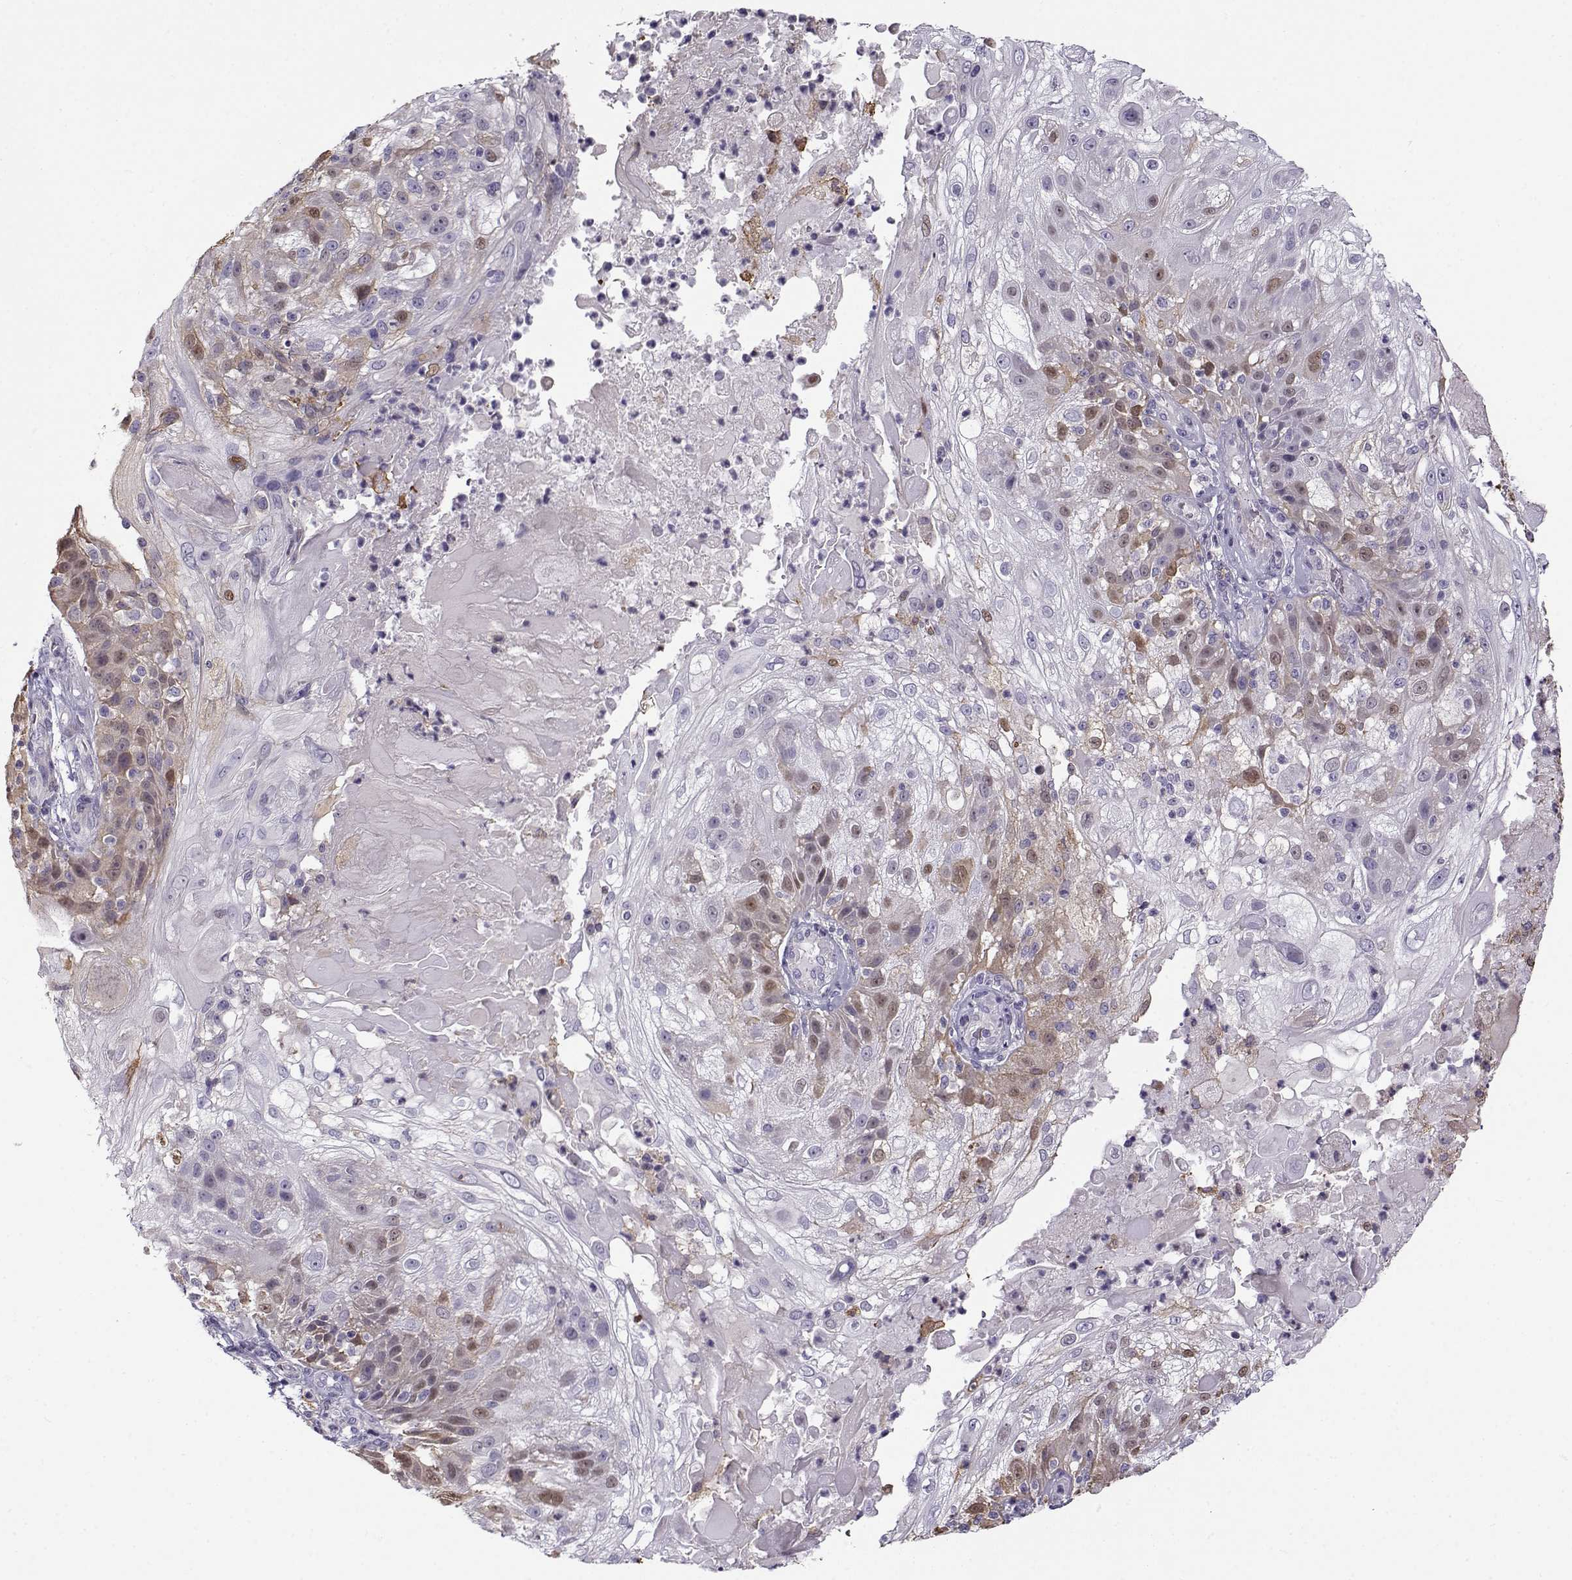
{"staining": {"intensity": "weak", "quantity": "<25%", "location": "cytoplasmic/membranous,nuclear"}, "tissue": "skin cancer", "cell_type": "Tumor cells", "image_type": "cancer", "snomed": [{"axis": "morphology", "description": "Normal tissue, NOS"}, {"axis": "morphology", "description": "Squamous cell carcinoma, NOS"}, {"axis": "topography", "description": "Skin"}], "caption": "Tumor cells show no significant protein positivity in skin cancer (squamous cell carcinoma).", "gene": "UCP3", "patient": {"sex": "female", "age": 83}}